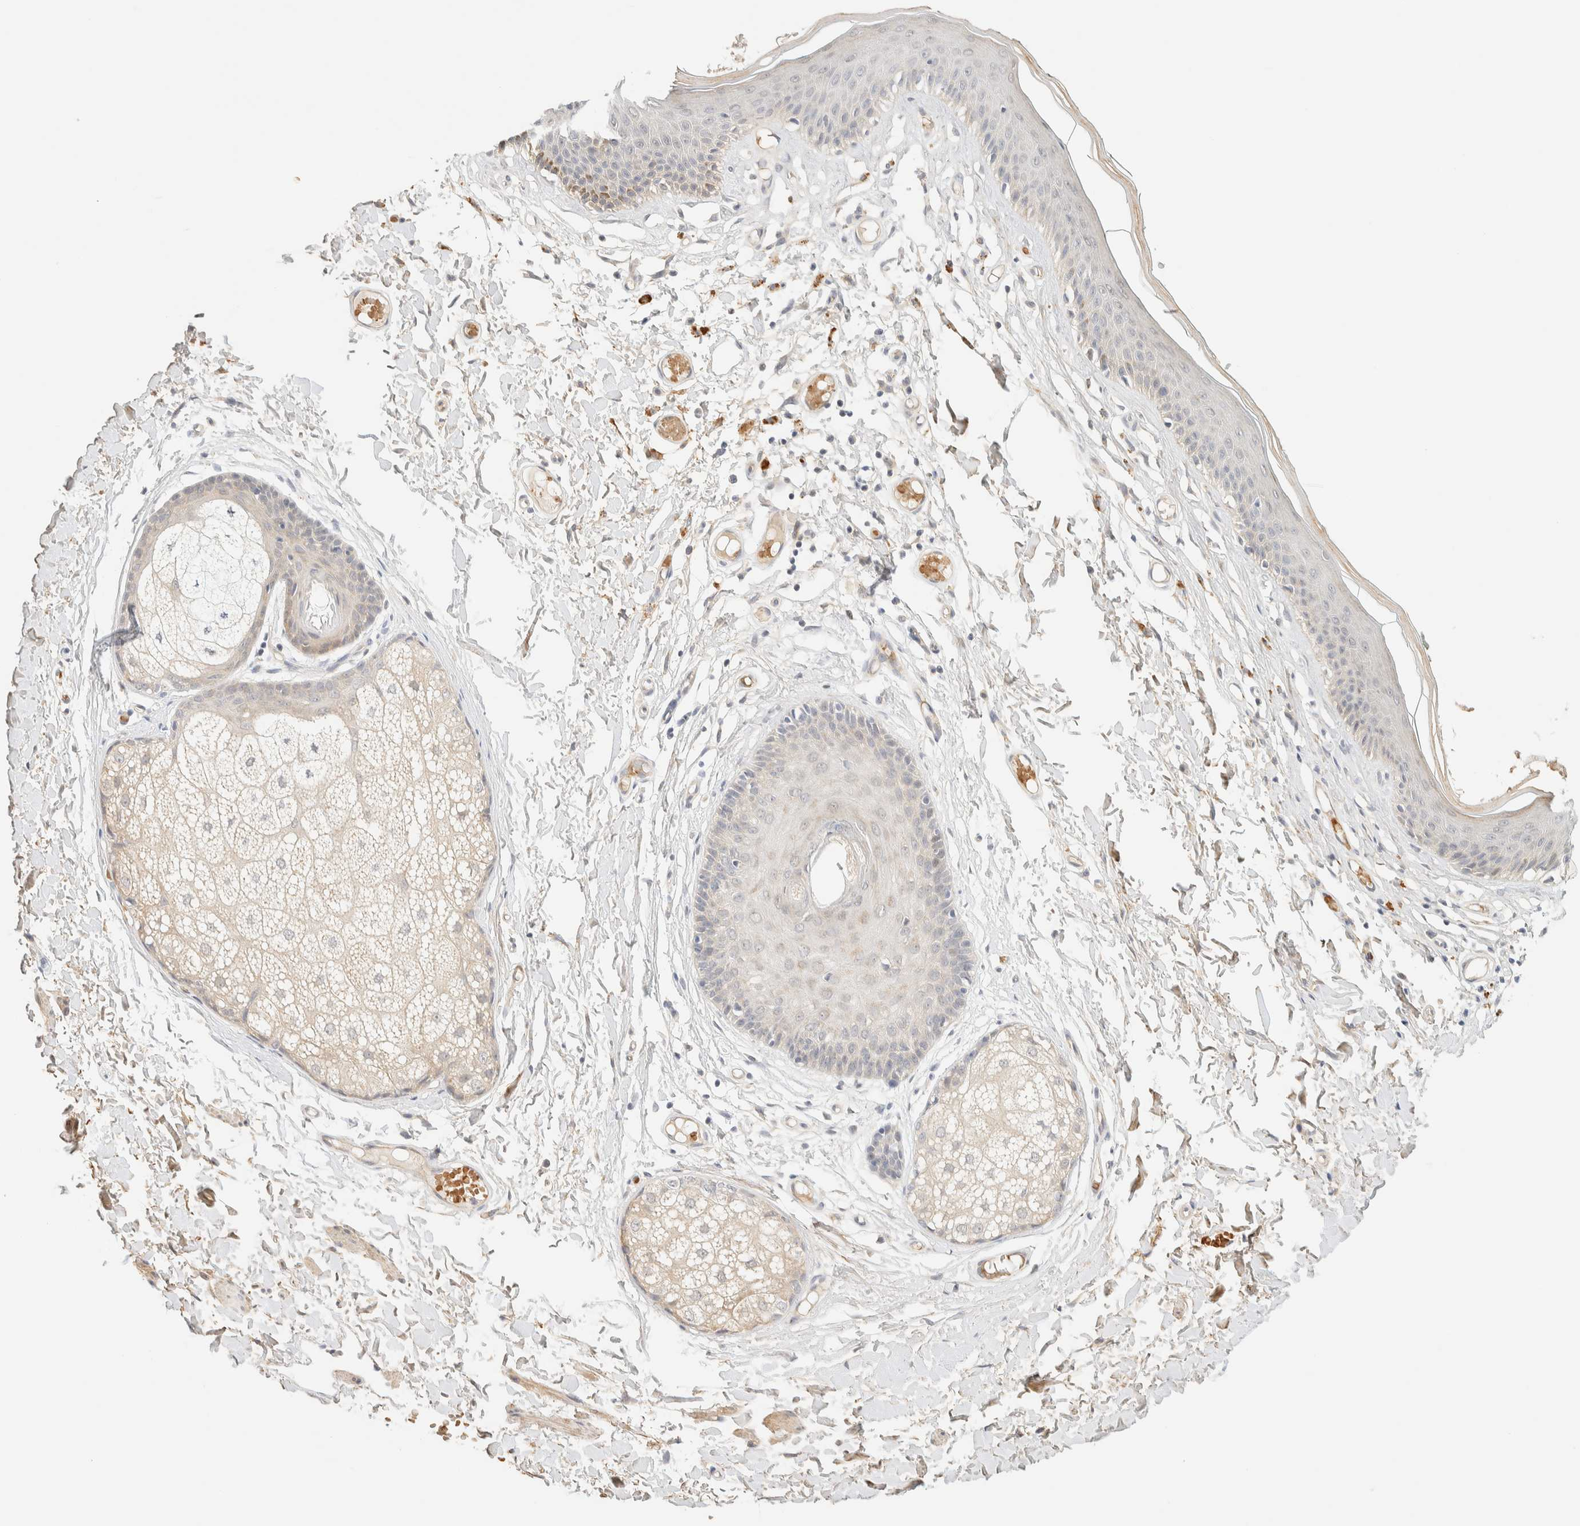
{"staining": {"intensity": "moderate", "quantity": "<25%", "location": "cytoplasmic/membranous"}, "tissue": "skin", "cell_type": "Epidermal cells", "image_type": "normal", "snomed": [{"axis": "morphology", "description": "Normal tissue, NOS"}, {"axis": "topography", "description": "Vulva"}], "caption": "Immunohistochemistry (IHC) histopathology image of benign skin: human skin stained using IHC exhibits low levels of moderate protein expression localized specifically in the cytoplasmic/membranous of epidermal cells, appearing as a cytoplasmic/membranous brown color.", "gene": "TNK1", "patient": {"sex": "female", "age": 73}}